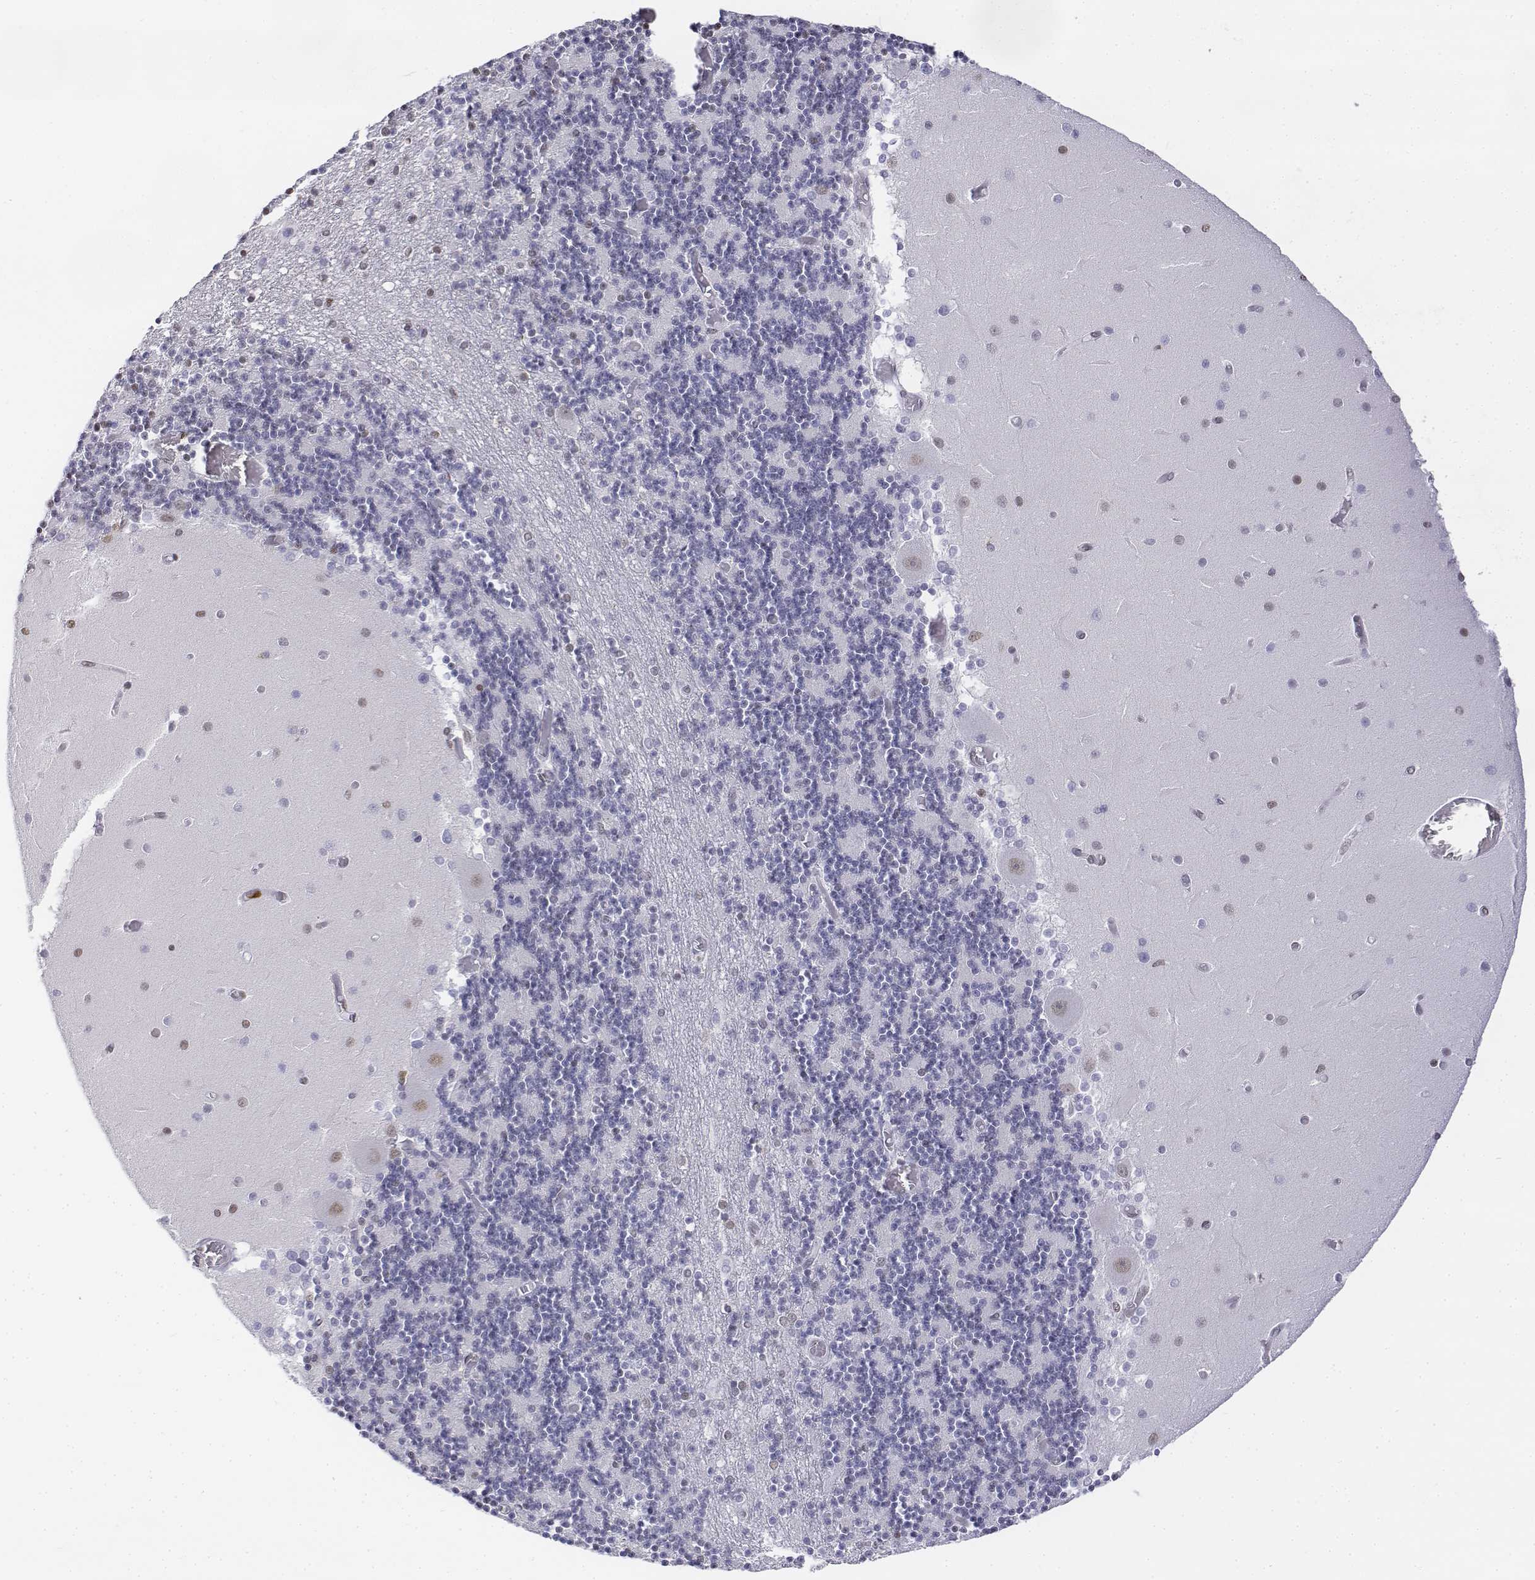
{"staining": {"intensity": "negative", "quantity": "none", "location": "none"}, "tissue": "cerebellum", "cell_type": "Cells in granular layer", "image_type": "normal", "snomed": [{"axis": "morphology", "description": "Normal tissue, NOS"}, {"axis": "topography", "description": "Cerebellum"}], "caption": "IHC of unremarkable human cerebellum reveals no positivity in cells in granular layer. (DAB immunohistochemistry (IHC) visualized using brightfield microscopy, high magnification).", "gene": "CD3E", "patient": {"sex": "female", "age": 28}}